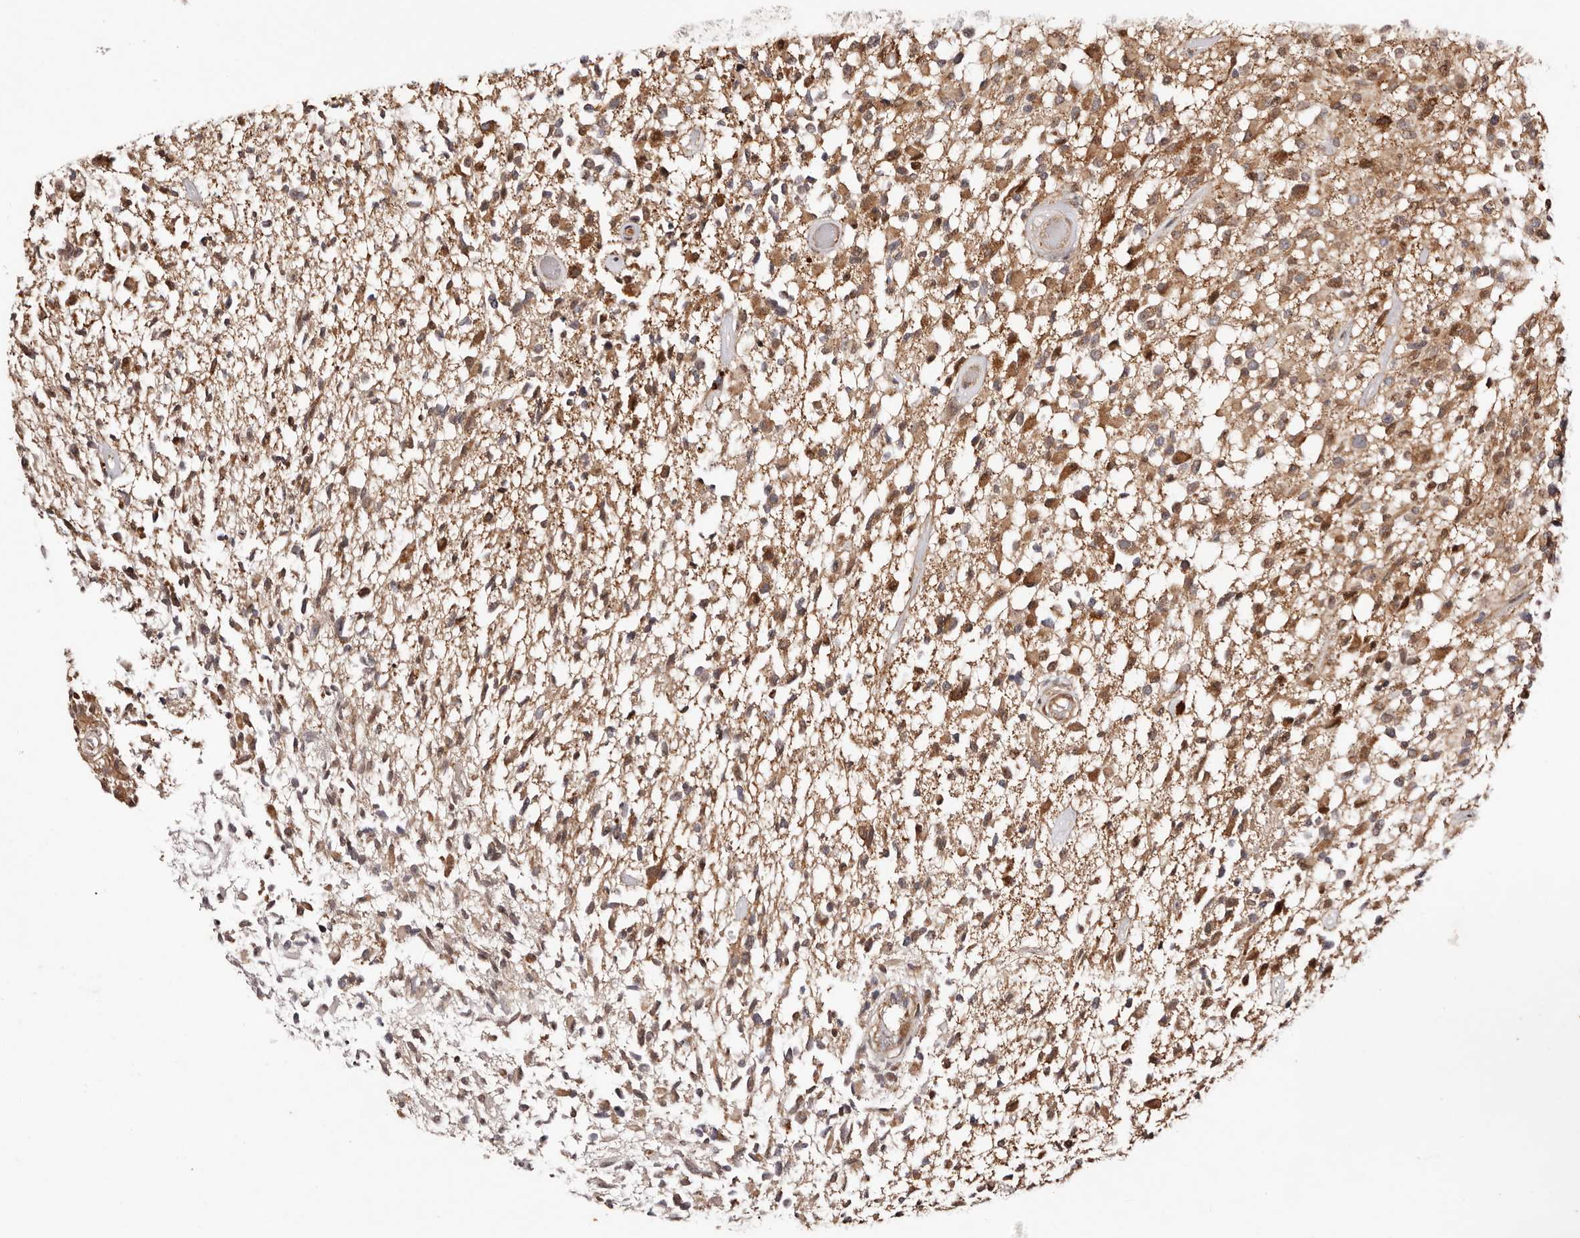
{"staining": {"intensity": "moderate", "quantity": "25%-75%", "location": "cytoplasmic/membranous,nuclear"}, "tissue": "glioma", "cell_type": "Tumor cells", "image_type": "cancer", "snomed": [{"axis": "morphology", "description": "Glioma, malignant, High grade"}, {"axis": "morphology", "description": "Glioblastoma, NOS"}, {"axis": "topography", "description": "Brain"}], "caption": "Immunohistochemistry micrograph of neoplastic tissue: human high-grade glioma (malignant) stained using immunohistochemistry (IHC) shows medium levels of moderate protein expression localized specifically in the cytoplasmic/membranous and nuclear of tumor cells, appearing as a cytoplasmic/membranous and nuclear brown color.", "gene": "HIVEP3", "patient": {"sex": "male", "age": 60}}